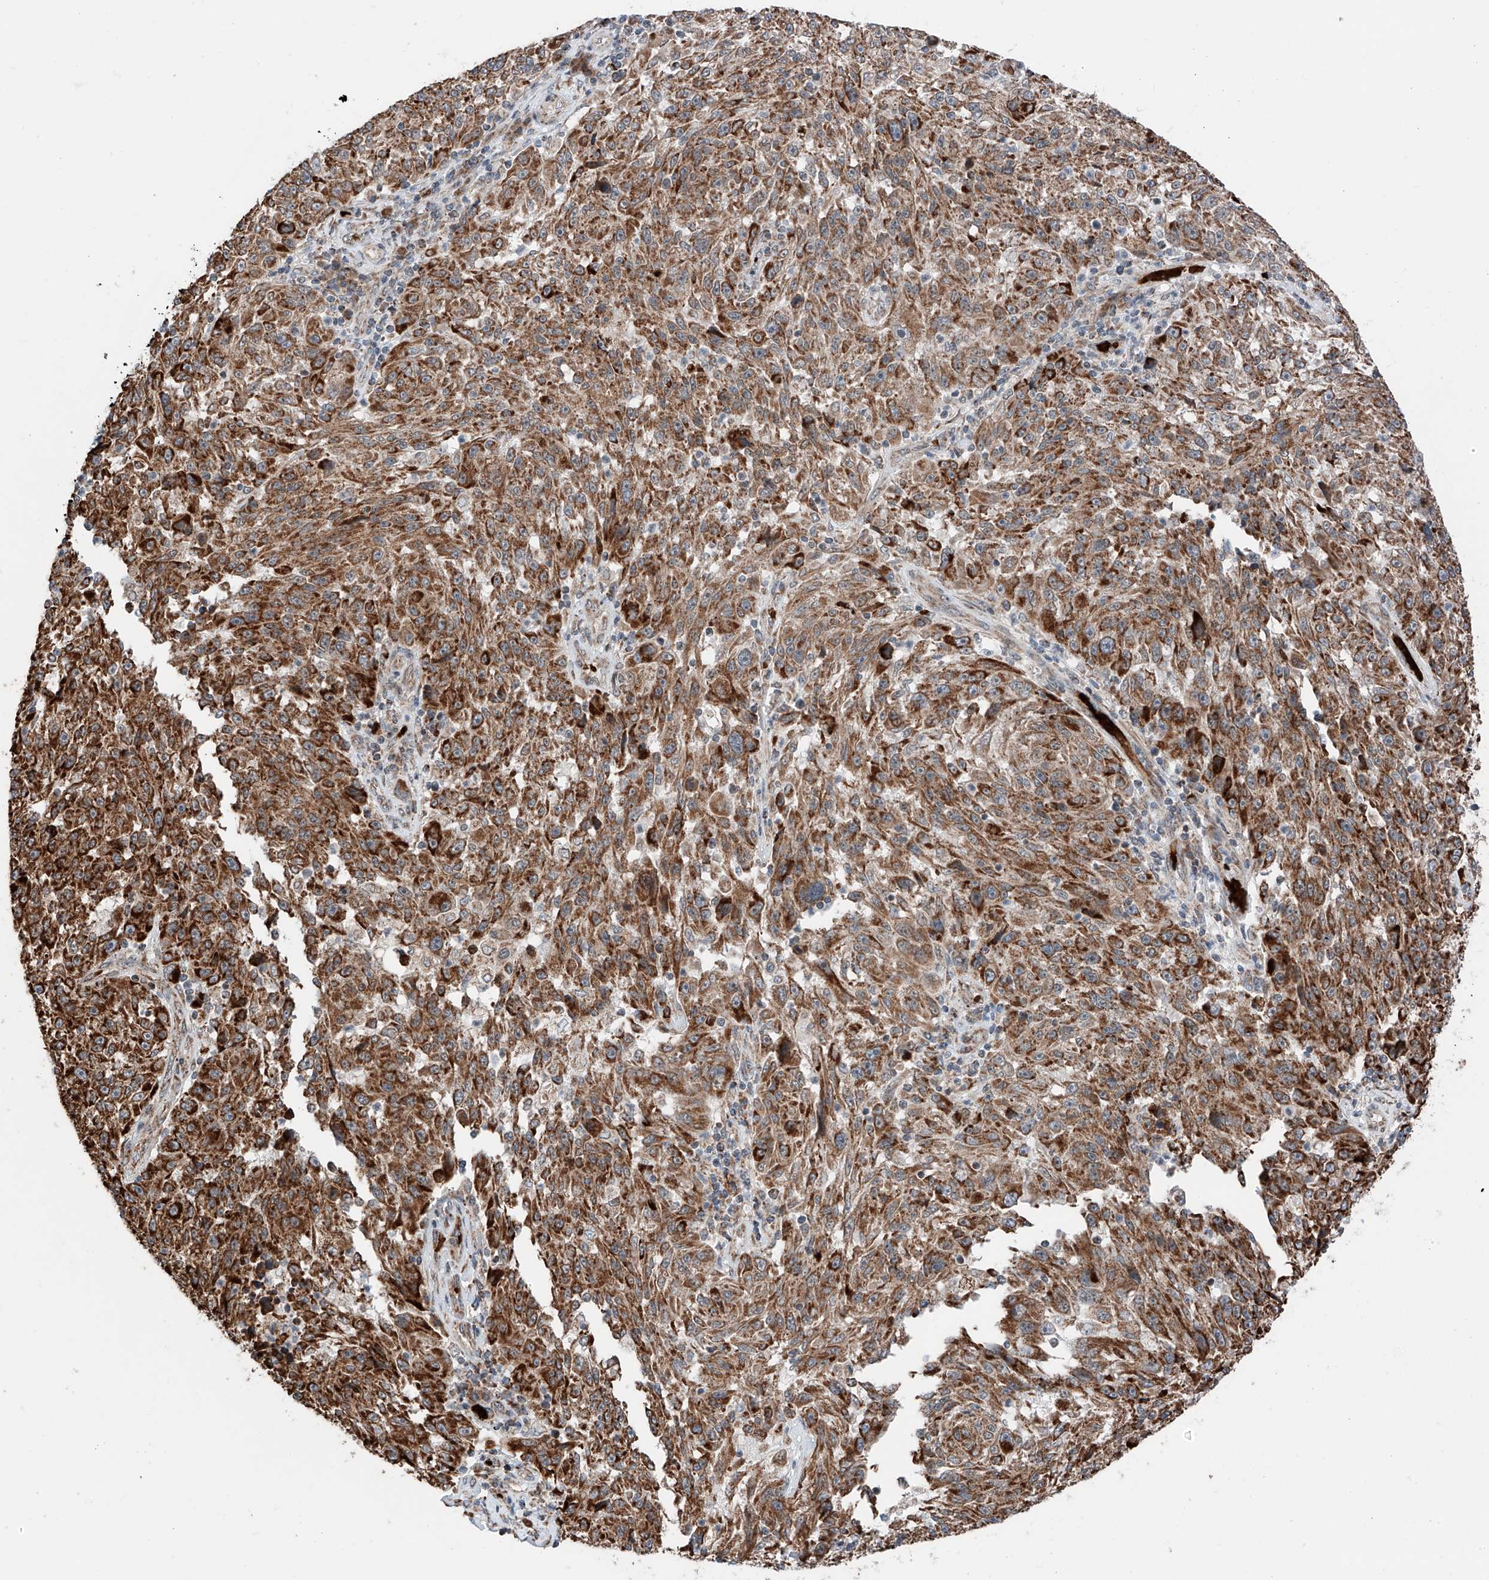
{"staining": {"intensity": "strong", "quantity": ">75%", "location": "cytoplasmic/membranous"}, "tissue": "melanoma", "cell_type": "Tumor cells", "image_type": "cancer", "snomed": [{"axis": "morphology", "description": "Malignant melanoma, NOS"}, {"axis": "topography", "description": "Skin"}], "caption": "Immunohistochemistry (IHC) staining of malignant melanoma, which shows high levels of strong cytoplasmic/membranous expression in about >75% of tumor cells indicating strong cytoplasmic/membranous protein expression. The staining was performed using DAB (brown) for protein detection and nuclei were counterstained in hematoxylin (blue).", "gene": "ZSCAN29", "patient": {"sex": "male", "age": 53}}